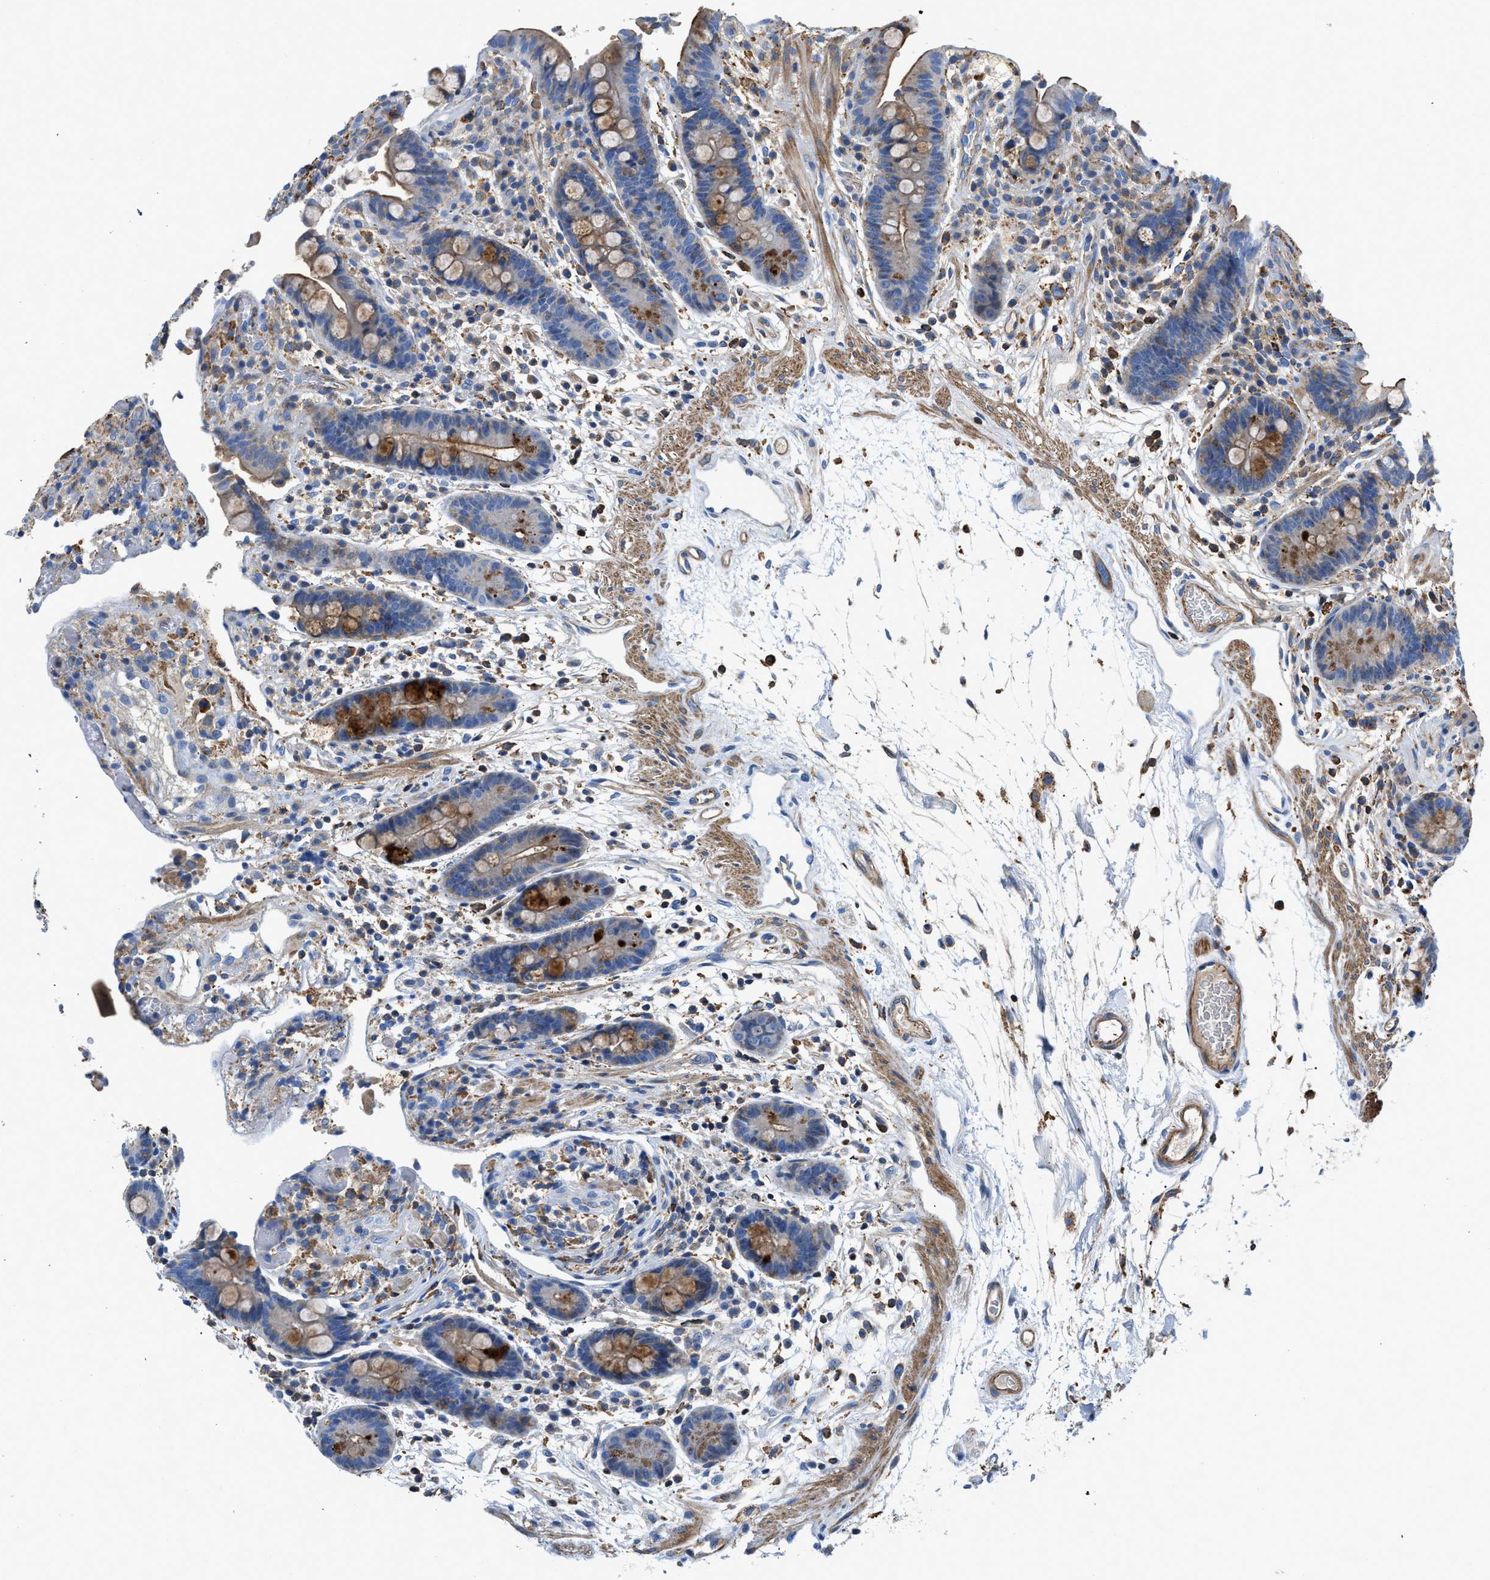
{"staining": {"intensity": "moderate", "quantity": ">75%", "location": "cytoplasmic/membranous"}, "tissue": "colon", "cell_type": "Endothelial cells", "image_type": "normal", "snomed": [{"axis": "morphology", "description": "Normal tissue, NOS"}, {"axis": "topography", "description": "Colon"}], "caption": "Immunohistochemical staining of normal human colon exhibits >75% levels of moderate cytoplasmic/membranous protein expression in about >75% of endothelial cells. The protein is shown in brown color, while the nuclei are stained blue.", "gene": "ATP6V0D1", "patient": {"sex": "male", "age": 73}}